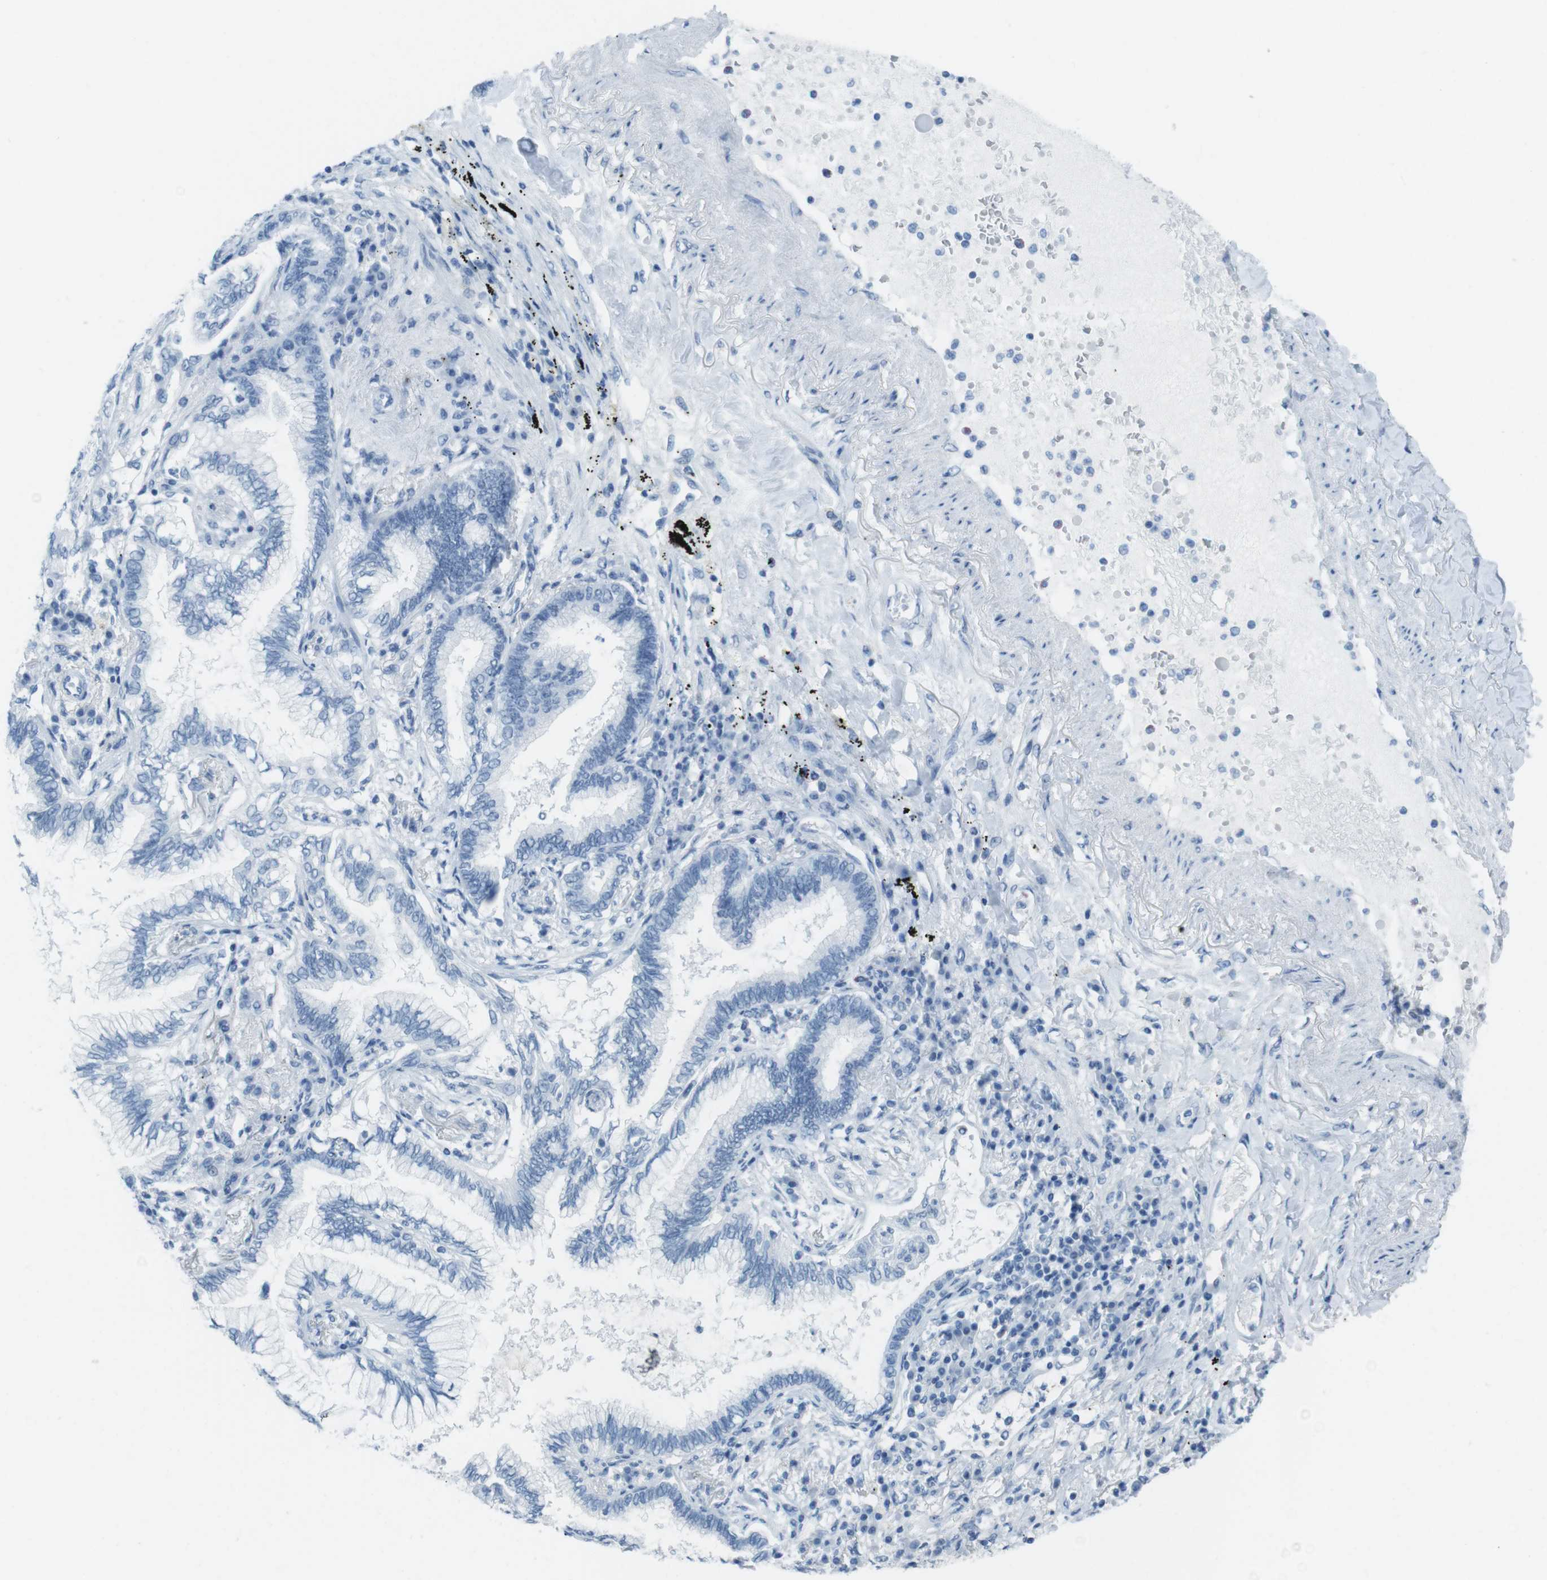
{"staining": {"intensity": "negative", "quantity": "none", "location": "none"}, "tissue": "lung cancer", "cell_type": "Tumor cells", "image_type": "cancer", "snomed": [{"axis": "morphology", "description": "Normal tissue, NOS"}, {"axis": "morphology", "description": "Adenocarcinoma, NOS"}, {"axis": "topography", "description": "Bronchus"}, {"axis": "topography", "description": "Lung"}], "caption": "Tumor cells are negative for protein expression in human adenocarcinoma (lung).", "gene": "TMEM207", "patient": {"sex": "female", "age": 70}}